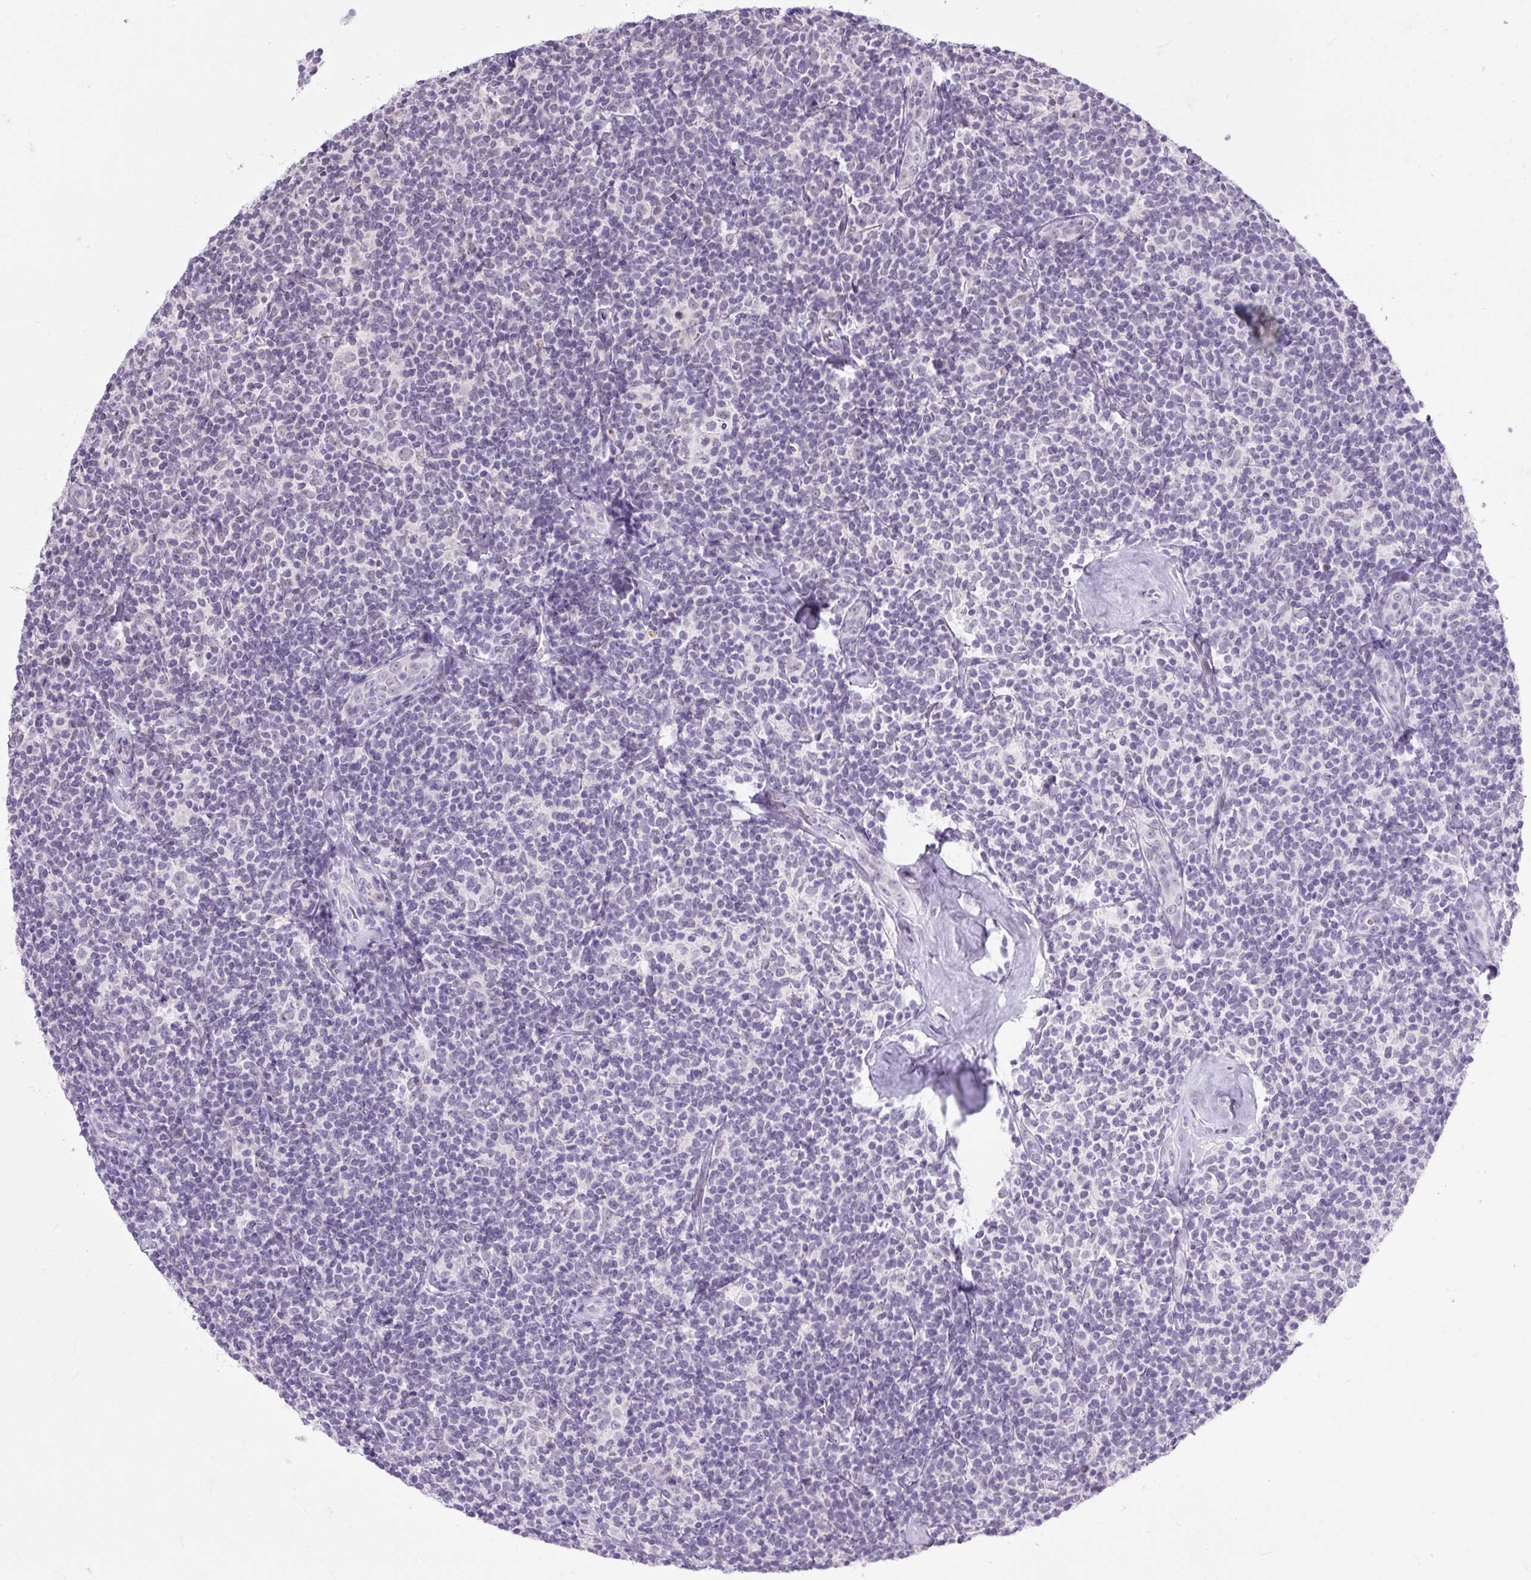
{"staining": {"intensity": "negative", "quantity": "none", "location": "none"}, "tissue": "lymphoma", "cell_type": "Tumor cells", "image_type": "cancer", "snomed": [{"axis": "morphology", "description": "Malignant lymphoma, non-Hodgkin's type, Low grade"}, {"axis": "topography", "description": "Lymph node"}], "caption": "IHC photomicrograph of human low-grade malignant lymphoma, non-Hodgkin's type stained for a protein (brown), which demonstrates no positivity in tumor cells.", "gene": "WNT10B", "patient": {"sex": "female", "age": 56}}